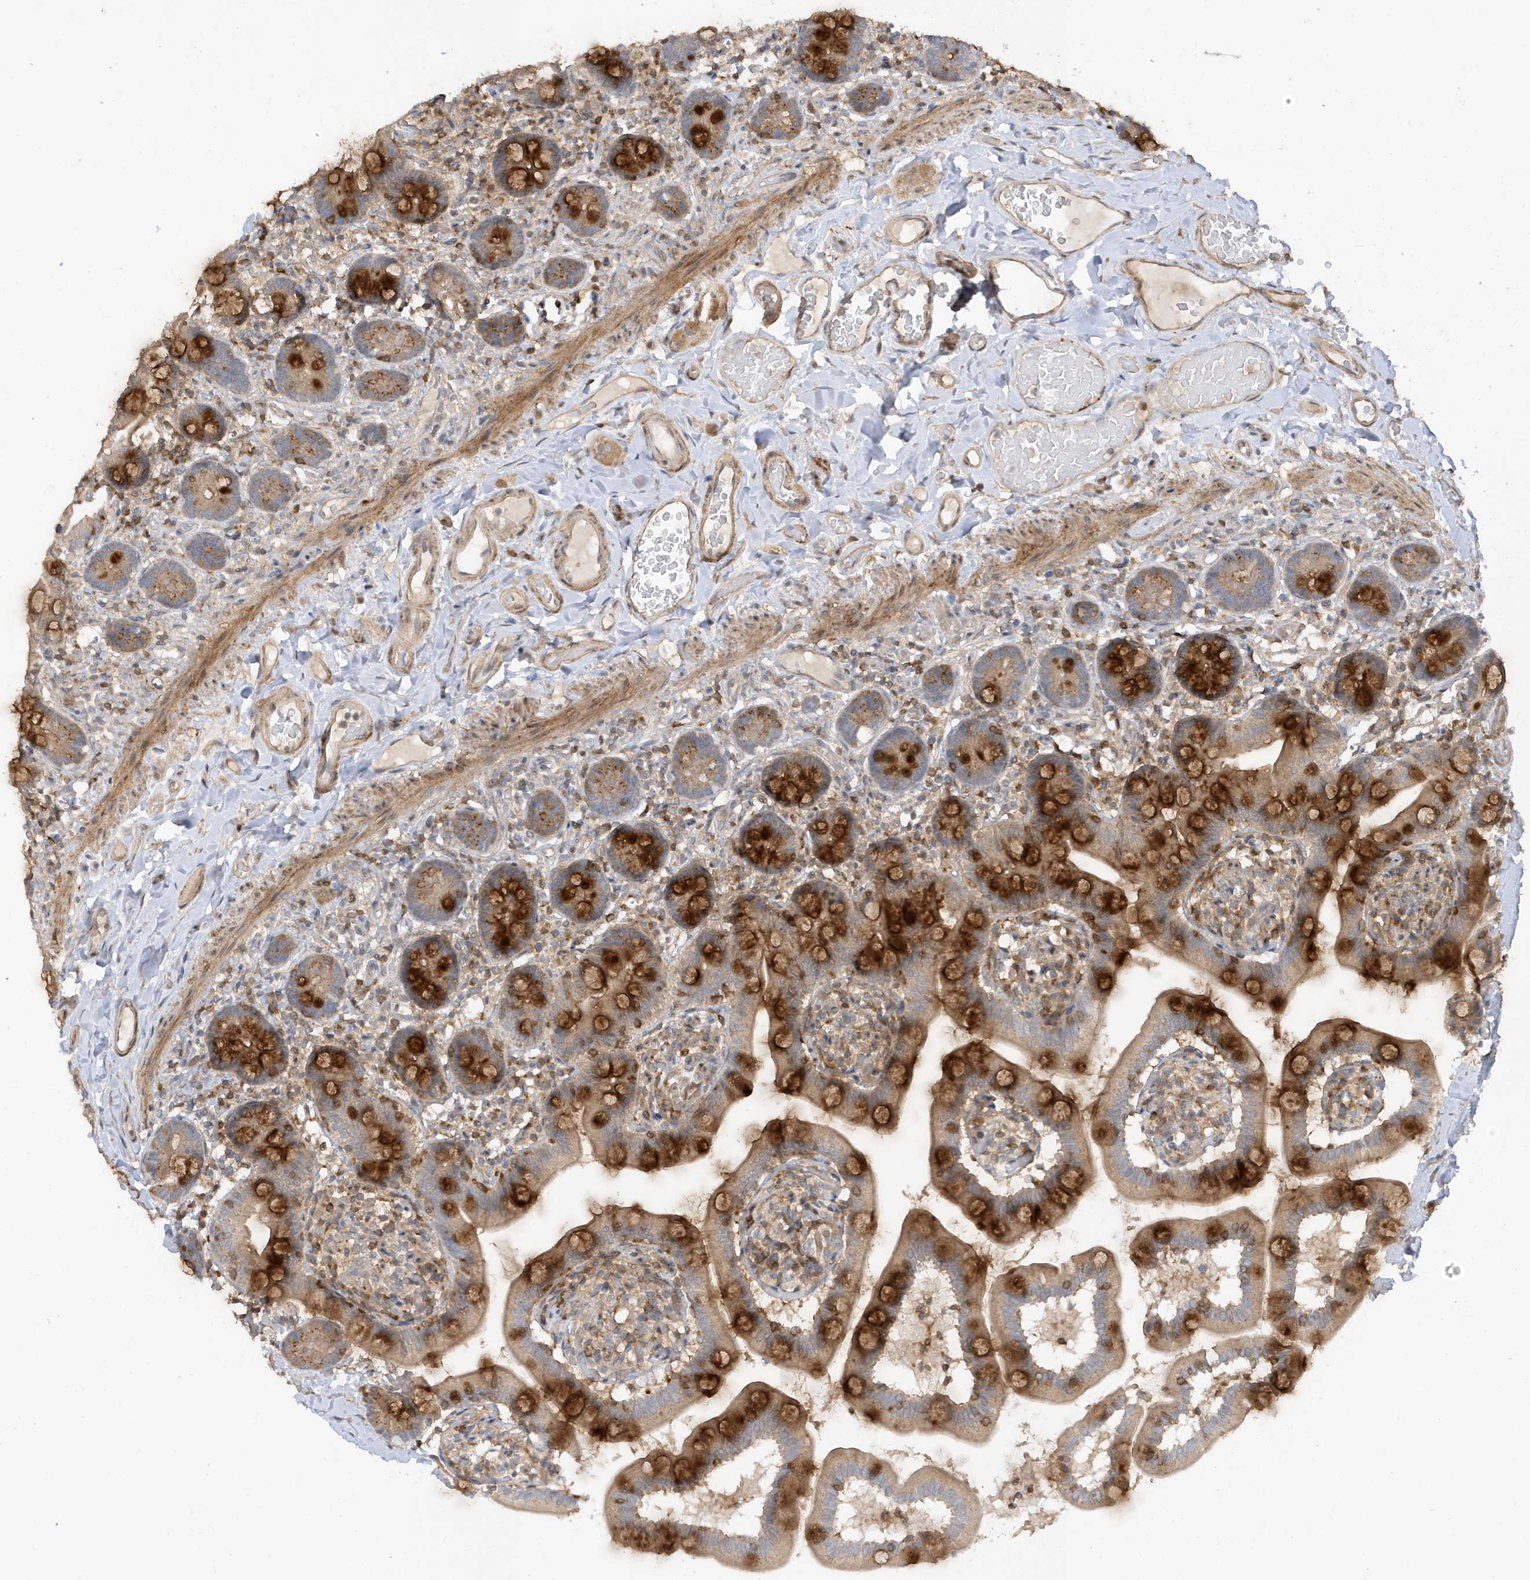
{"staining": {"intensity": "strong", "quantity": "25%-75%", "location": "cytoplasmic/membranous"}, "tissue": "small intestine", "cell_type": "Glandular cells", "image_type": "normal", "snomed": [{"axis": "morphology", "description": "Normal tissue, NOS"}, {"axis": "topography", "description": "Small intestine"}], "caption": "Immunohistochemistry (IHC) histopathology image of unremarkable small intestine: small intestine stained using immunohistochemistry shows high levels of strong protein expression localized specifically in the cytoplasmic/membranous of glandular cells, appearing as a cytoplasmic/membranous brown color.", "gene": "TAB3", "patient": {"sex": "female", "age": 64}}